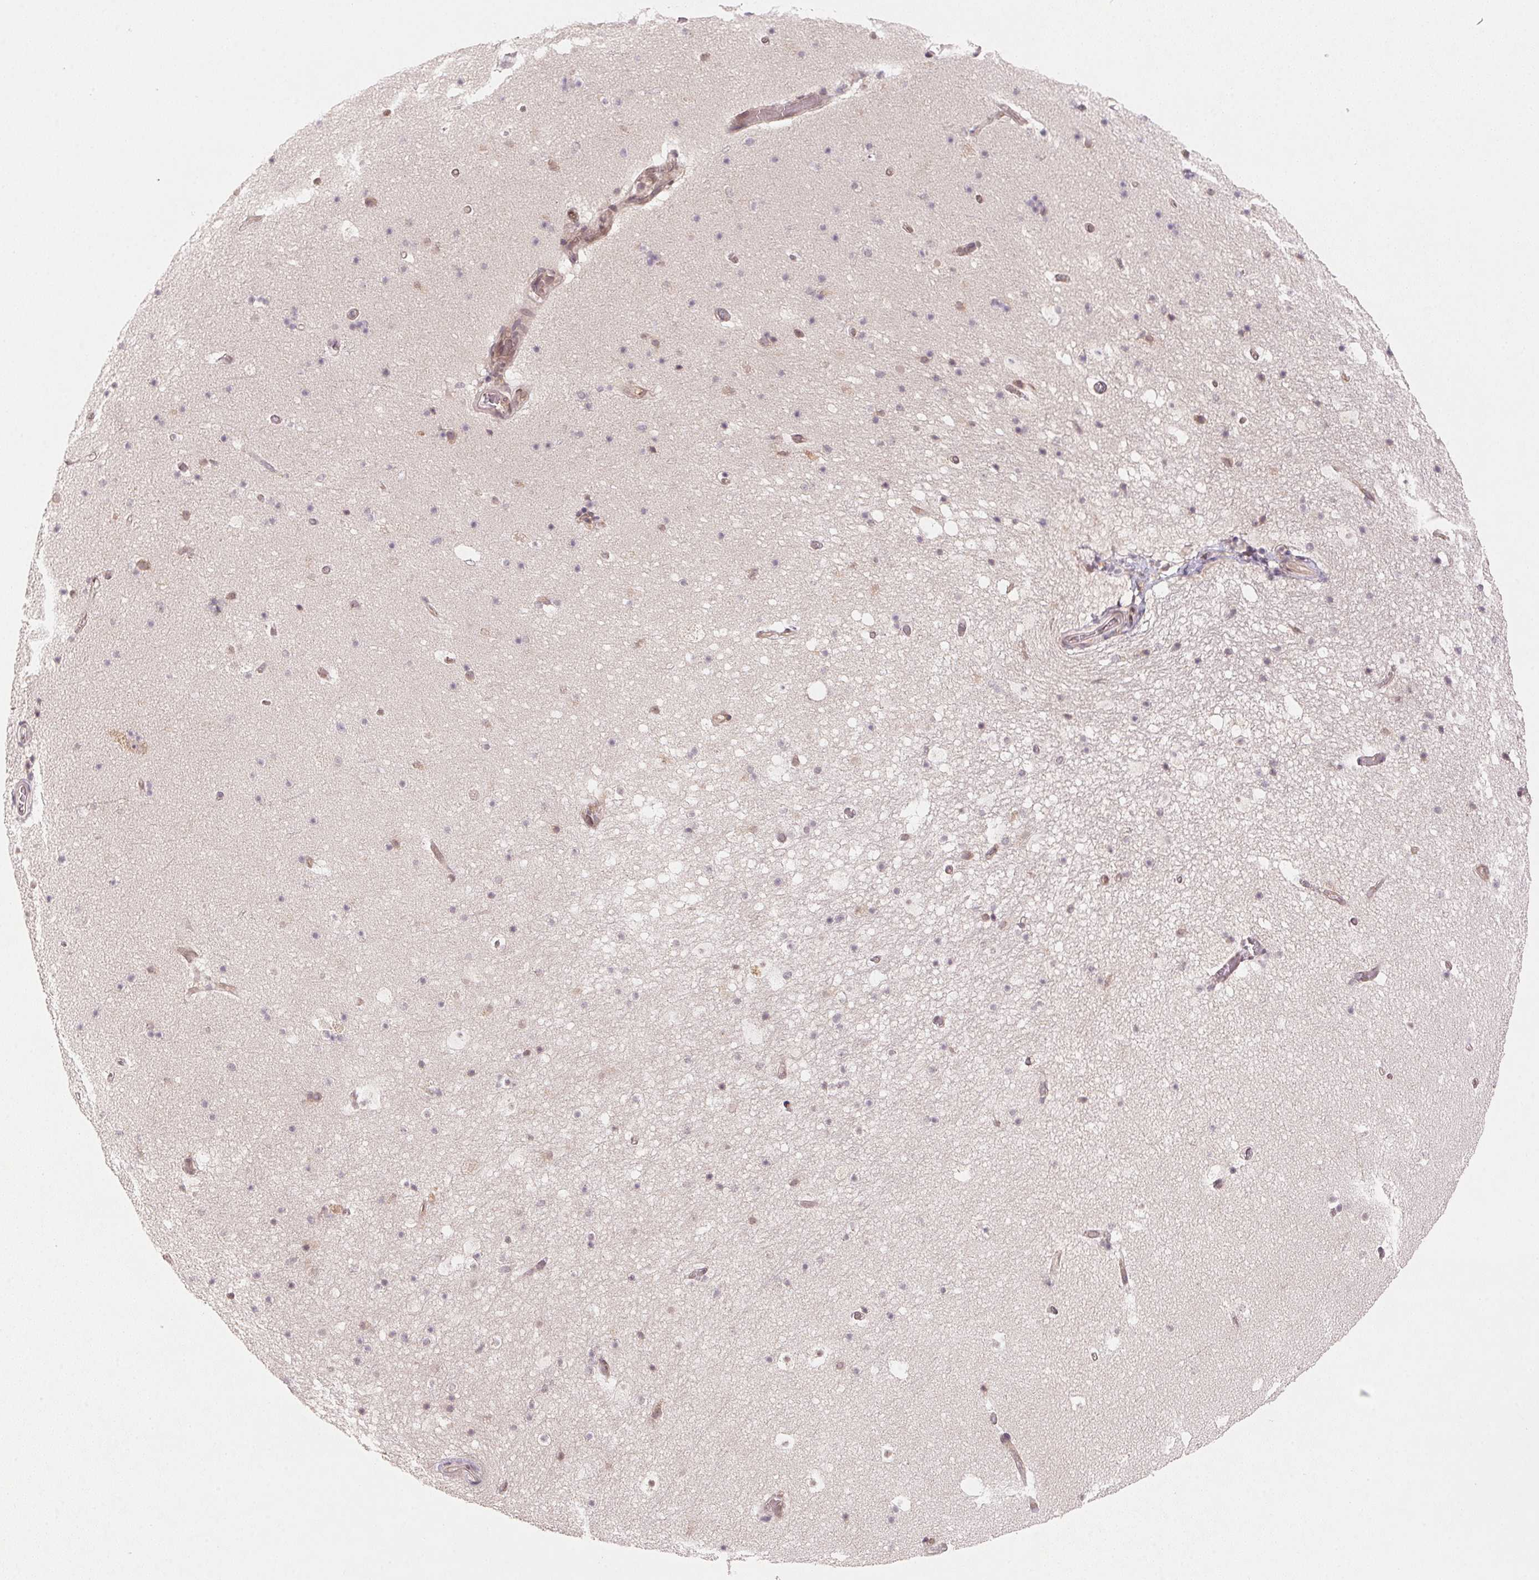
{"staining": {"intensity": "weak", "quantity": "<25%", "location": "cytoplasmic/membranous"}, "tissue": "hippocampus", "cell_type": "Glial cells", "image_type": "normal", "snomed": [{"axis": "morphology", "description": "Normal tissue, NOS"}, {"axis": "topography", "description": "Hippocampus"}], "caption": "A high-resolution micrograph shows IHC staining of benign hippocampus, which displays no significant positivity in glial cells. (DAB immunohistochemistry (IHC) visualized using brightfield microscopy, high magnification).", "gene": "EI24", "patient": {"sex": "male", "age": 26}}